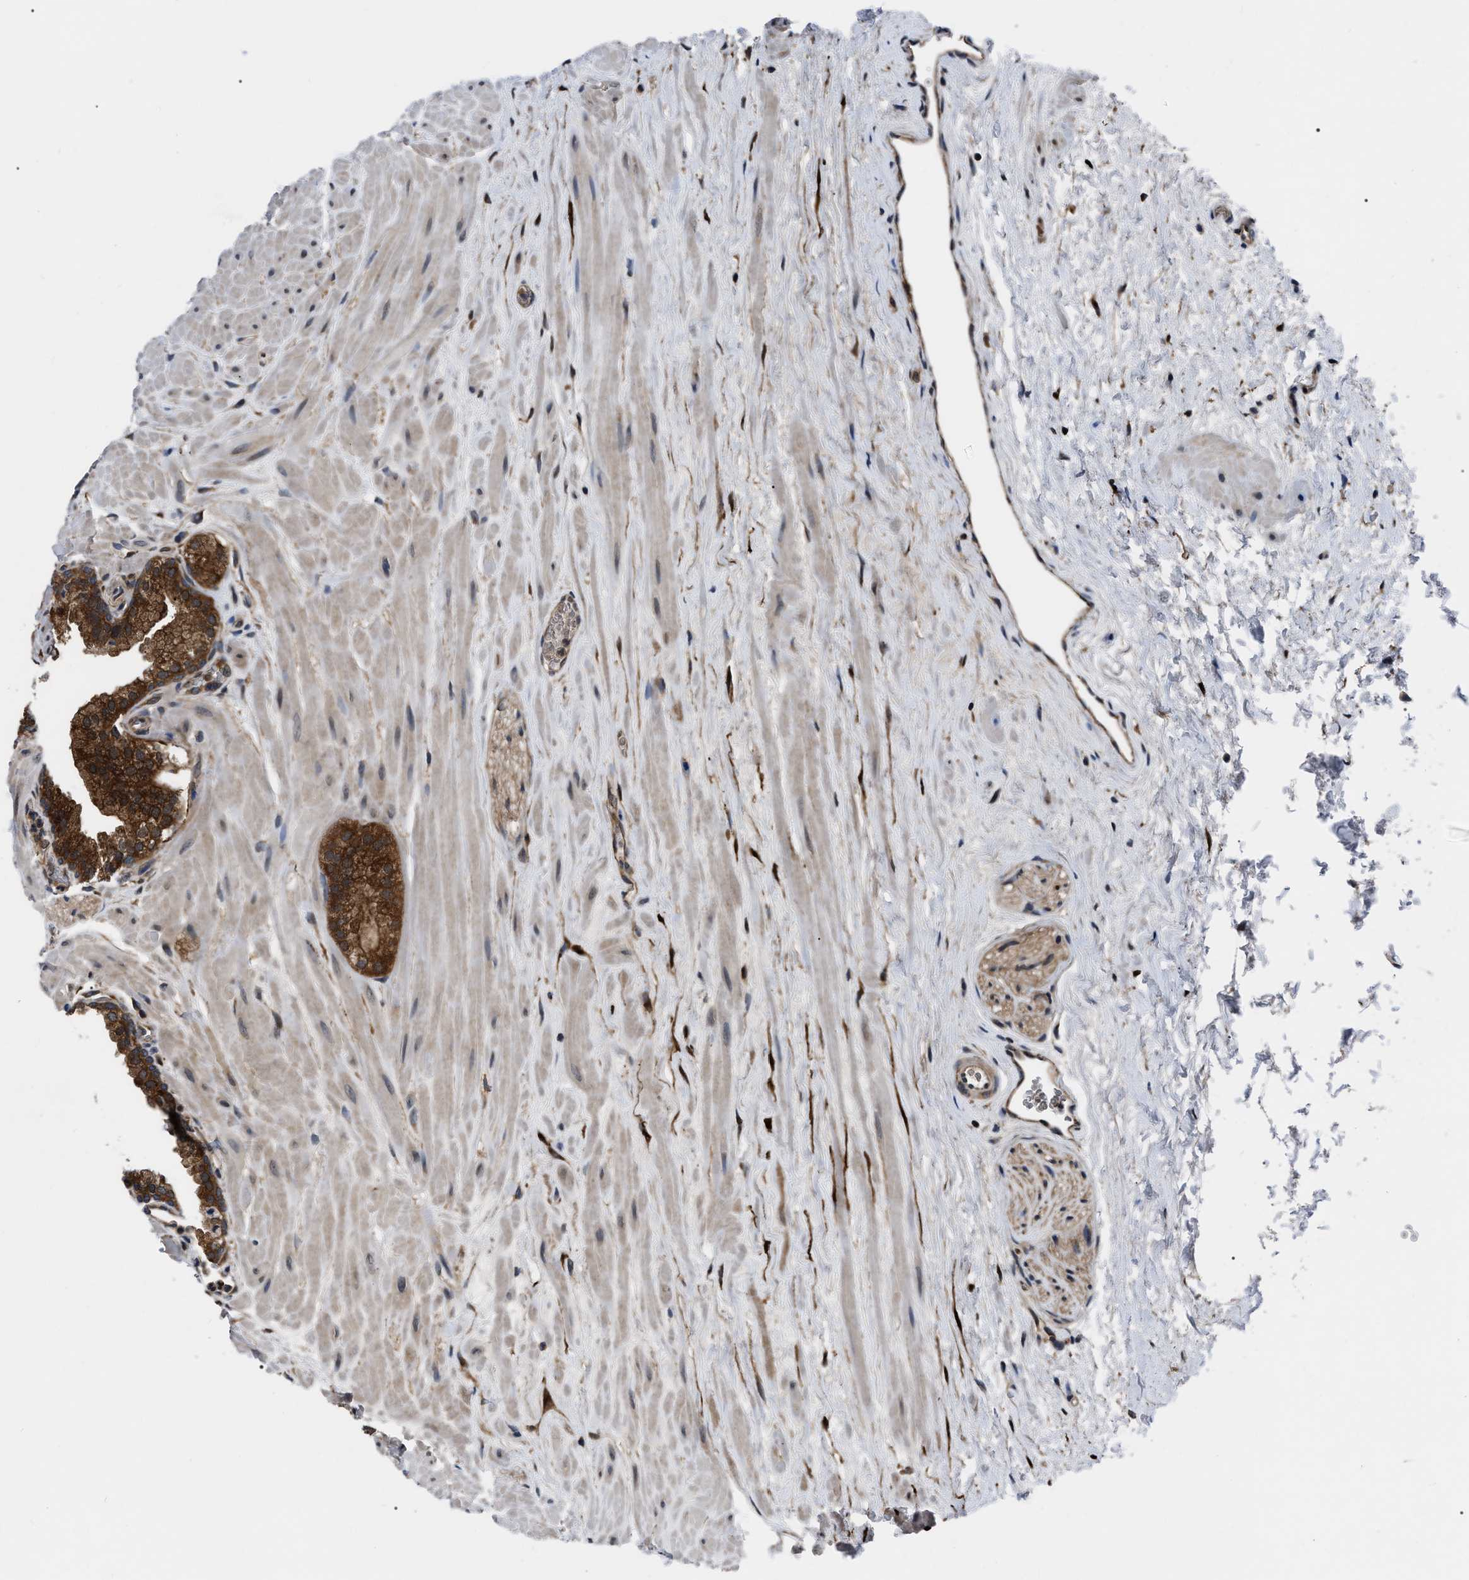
{"staining": {"intensity": "strong", "quantity": ">75%", "location": "cytoplasmic/membranous"}, "tissue": "prostate", "cell_type": "Glandular cells", "image_type": "normal", "snomed": [{"axis": "morphology", "description": "Normal tissue, NOS"}, {"axis": "morphology", "description": "Urothelial carcinoma, Low grade"}, {"axis": "topography", "description": "Urinary bladder"}, {"axis": "topography", "description": "Prostate"}], "caption": "Immunohistochemistry histopathology image of normal prostate stained for a protein (brown), which displays high levels of strong cytoplasmic/membranous staining in about >75% of glandular cells.", "gene": "GET4", "patient": {"sex": "male", "age": 60}}